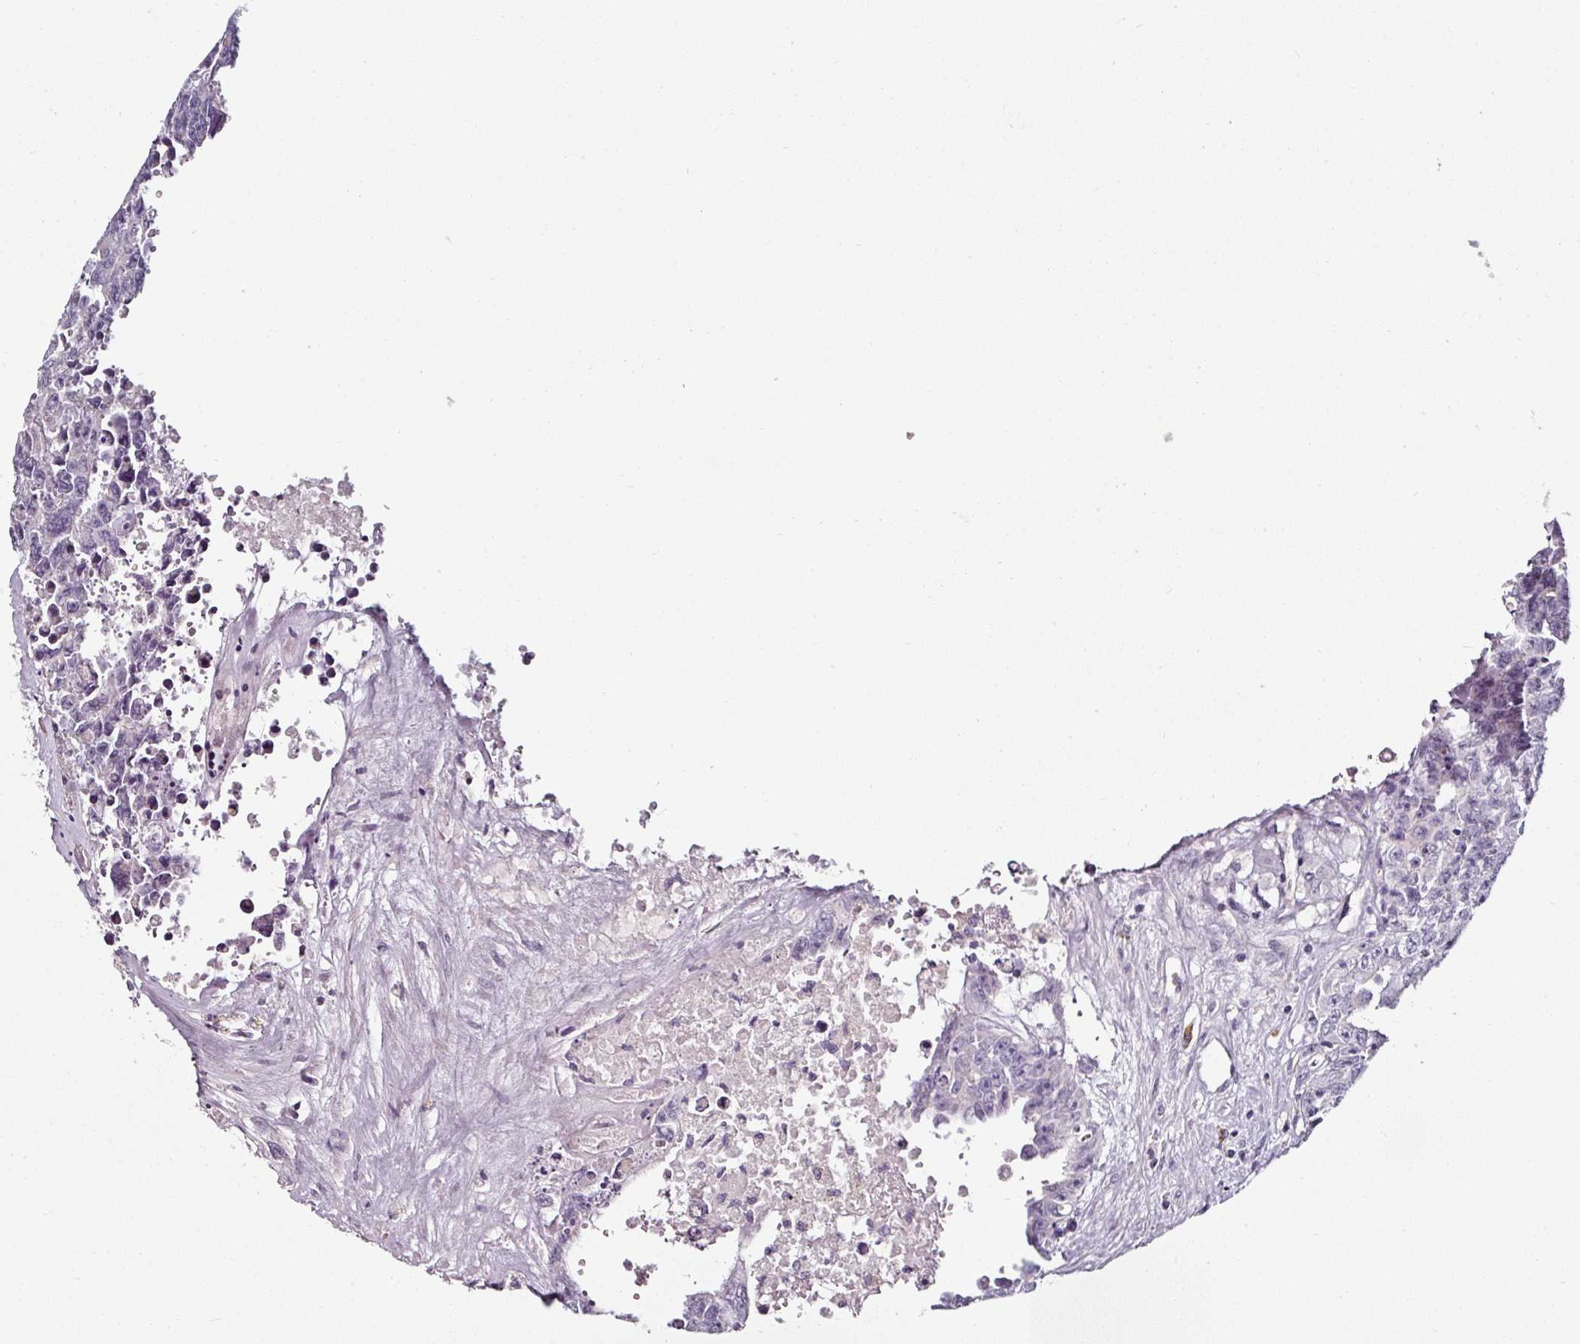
{"staining": {"intensity": "negative", "quantity": "none", "location": "none"}, "tissue": "testis cancer", "cell_type": "Tumor cells", "image_type": "cancer", "snomed": [{"axis": "morphology", "description": "Carcinoma, Embryonal, NOS"}, {"axis": "topography", "description": "Testis"}], "caption": "Image shows no protein staining in tumor cells of embryonal carcinoma (testis) tissue.", "gene": "CAP2", "patient": {"sex": "male", "age": 24}}